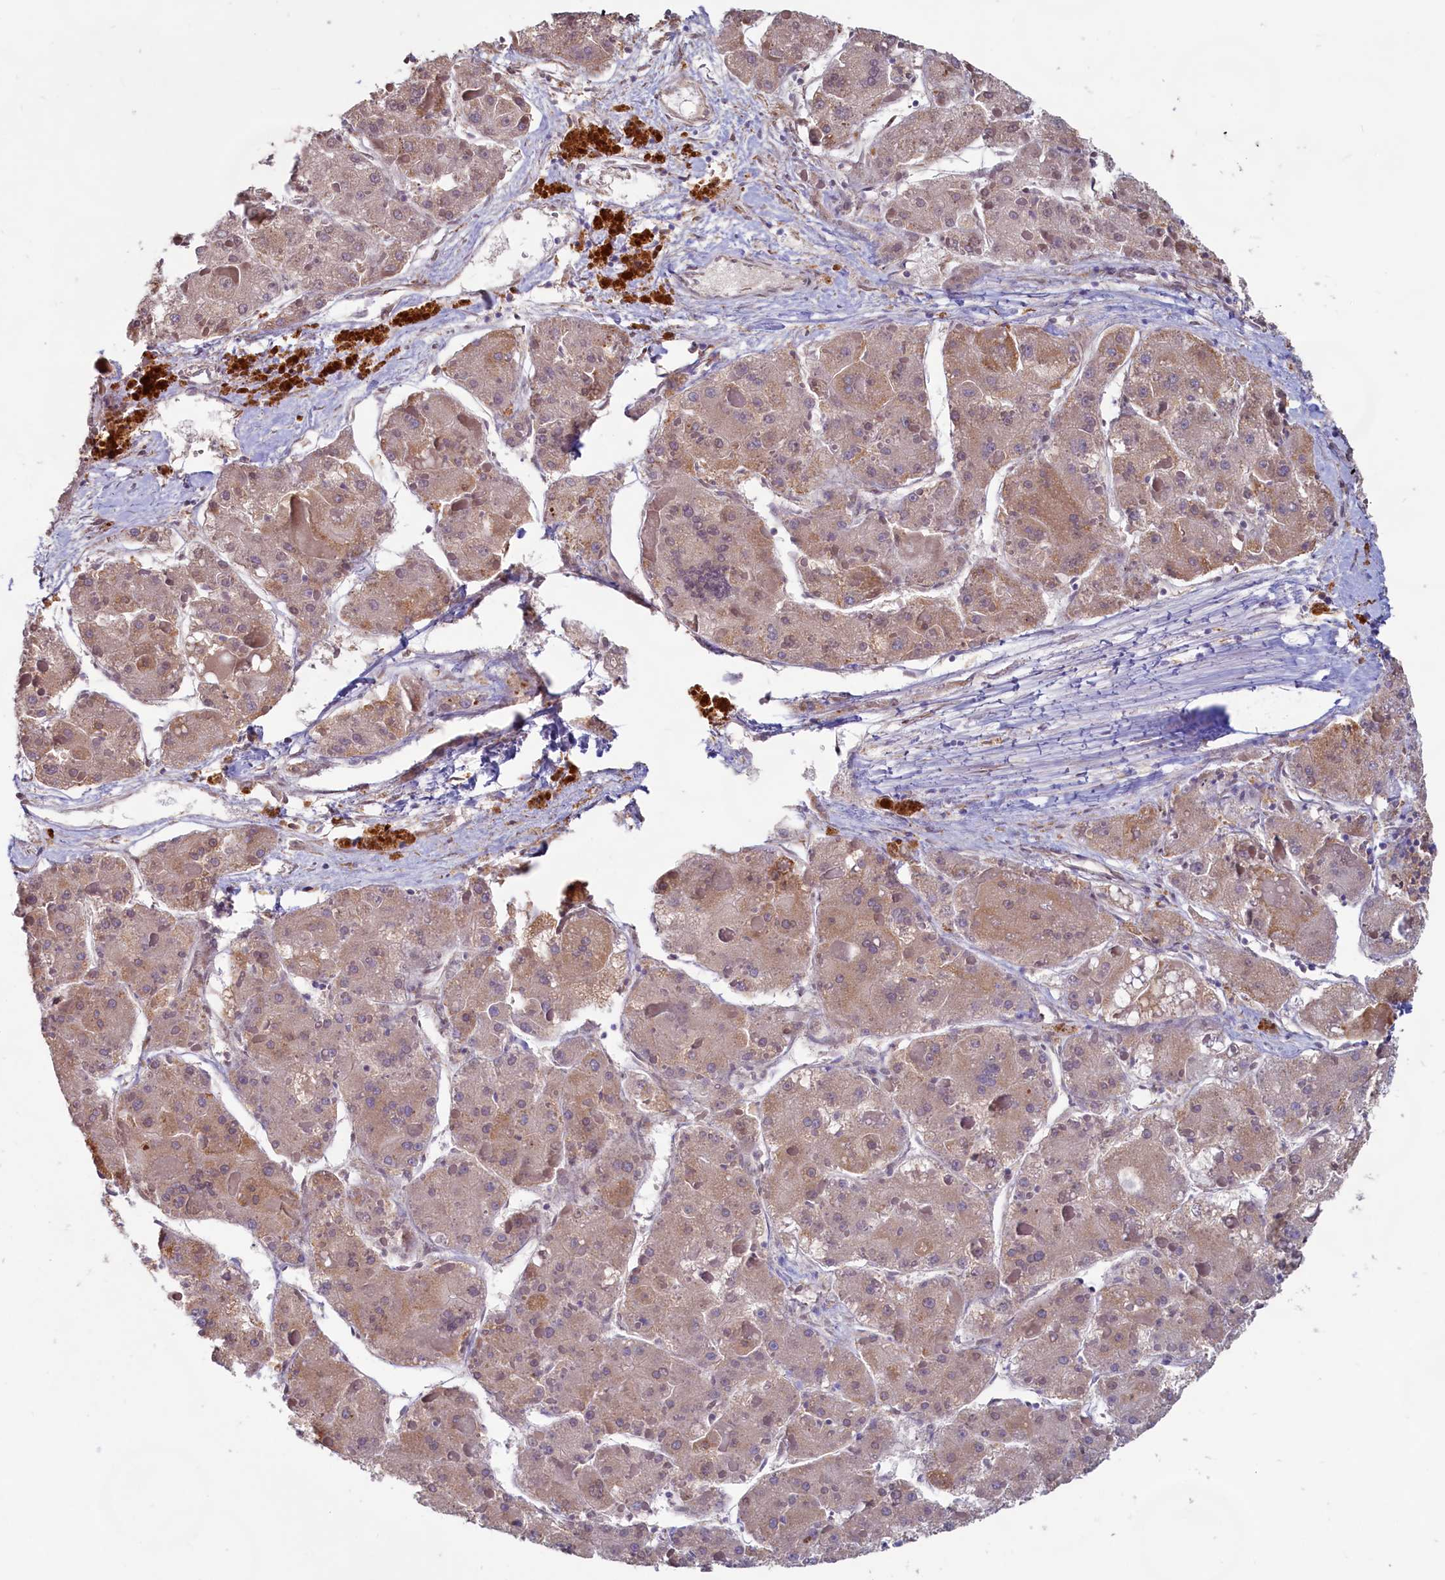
{"staining": {"intensity": "weak", "quantity": ">75%", "location": "cytoplasmic/membranous"}, "tissue": "liver cancer", "cell_type": "Tumor cells", "image_type": "cancer", "snomed": [{"axis": "morphology", "description": "Carcinoma, Hepatocellular, NOS"}, {"axis": "topography", "description": "Liver"}], "caption": "A brown stain highlights weak cytoplasmic/membranous positivity of a protein in human liver hepatocellular carcinoma tumor cells.", "gene": "TBC1D19", "patient": {"sex": "female", "age": 73}}